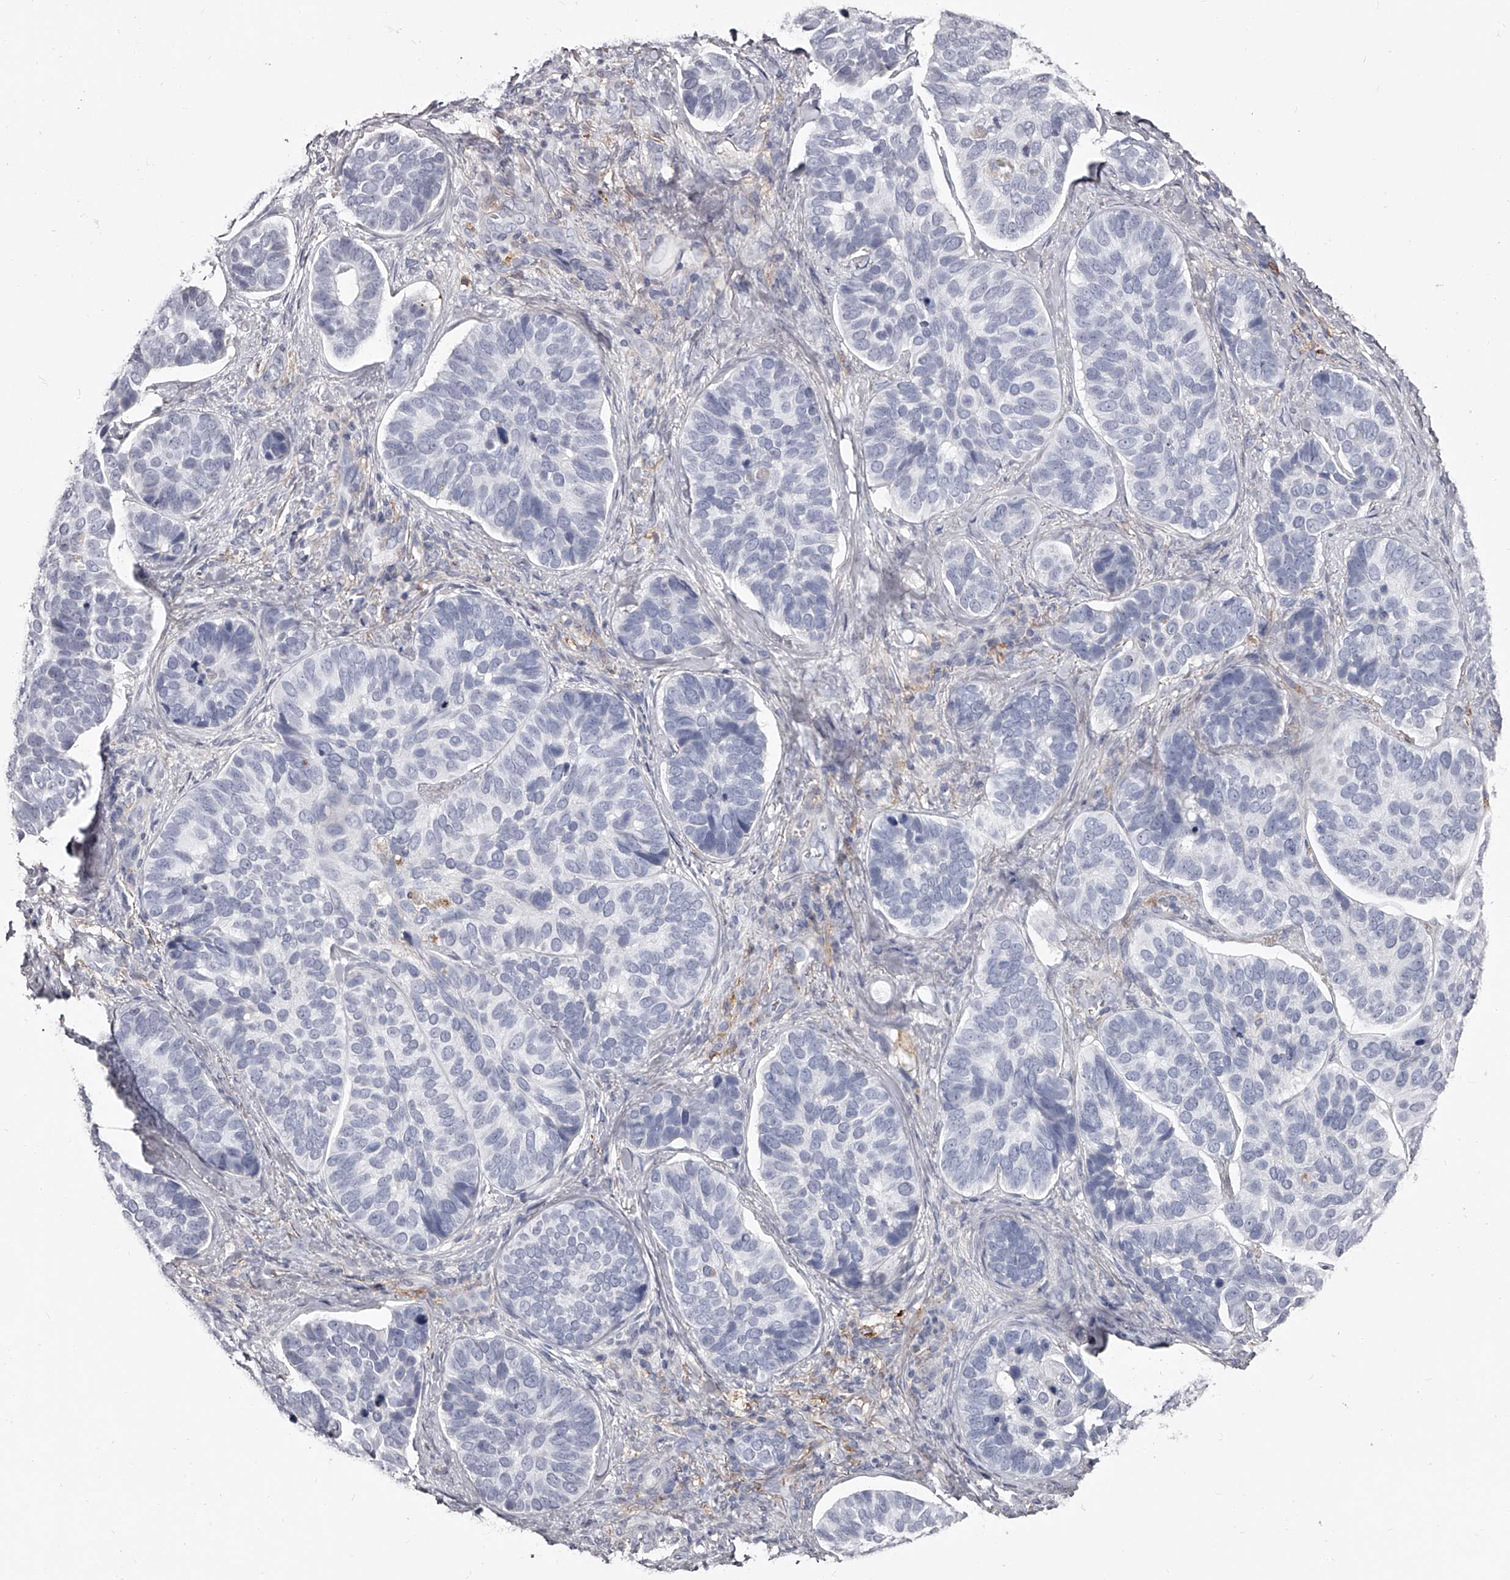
{"staining": {"intensity": "negative", "quantity": "none", "location": "none"}, "tissue": "skin cancer", "cell_type": "Tumor cells", "image_type": "cancer", "snomed": [{"axis": "morphology", "description": "Basal cell carcinoma"}, {"axis": "topography", "description": "Skin"}], "caption": "Skin cancer (basal cell carcinoma) stained for a protein using IHC exhibits no staining tumor cells.", "gene": "PACSIN1", "patient": {"sex": "male", "age": 62}}